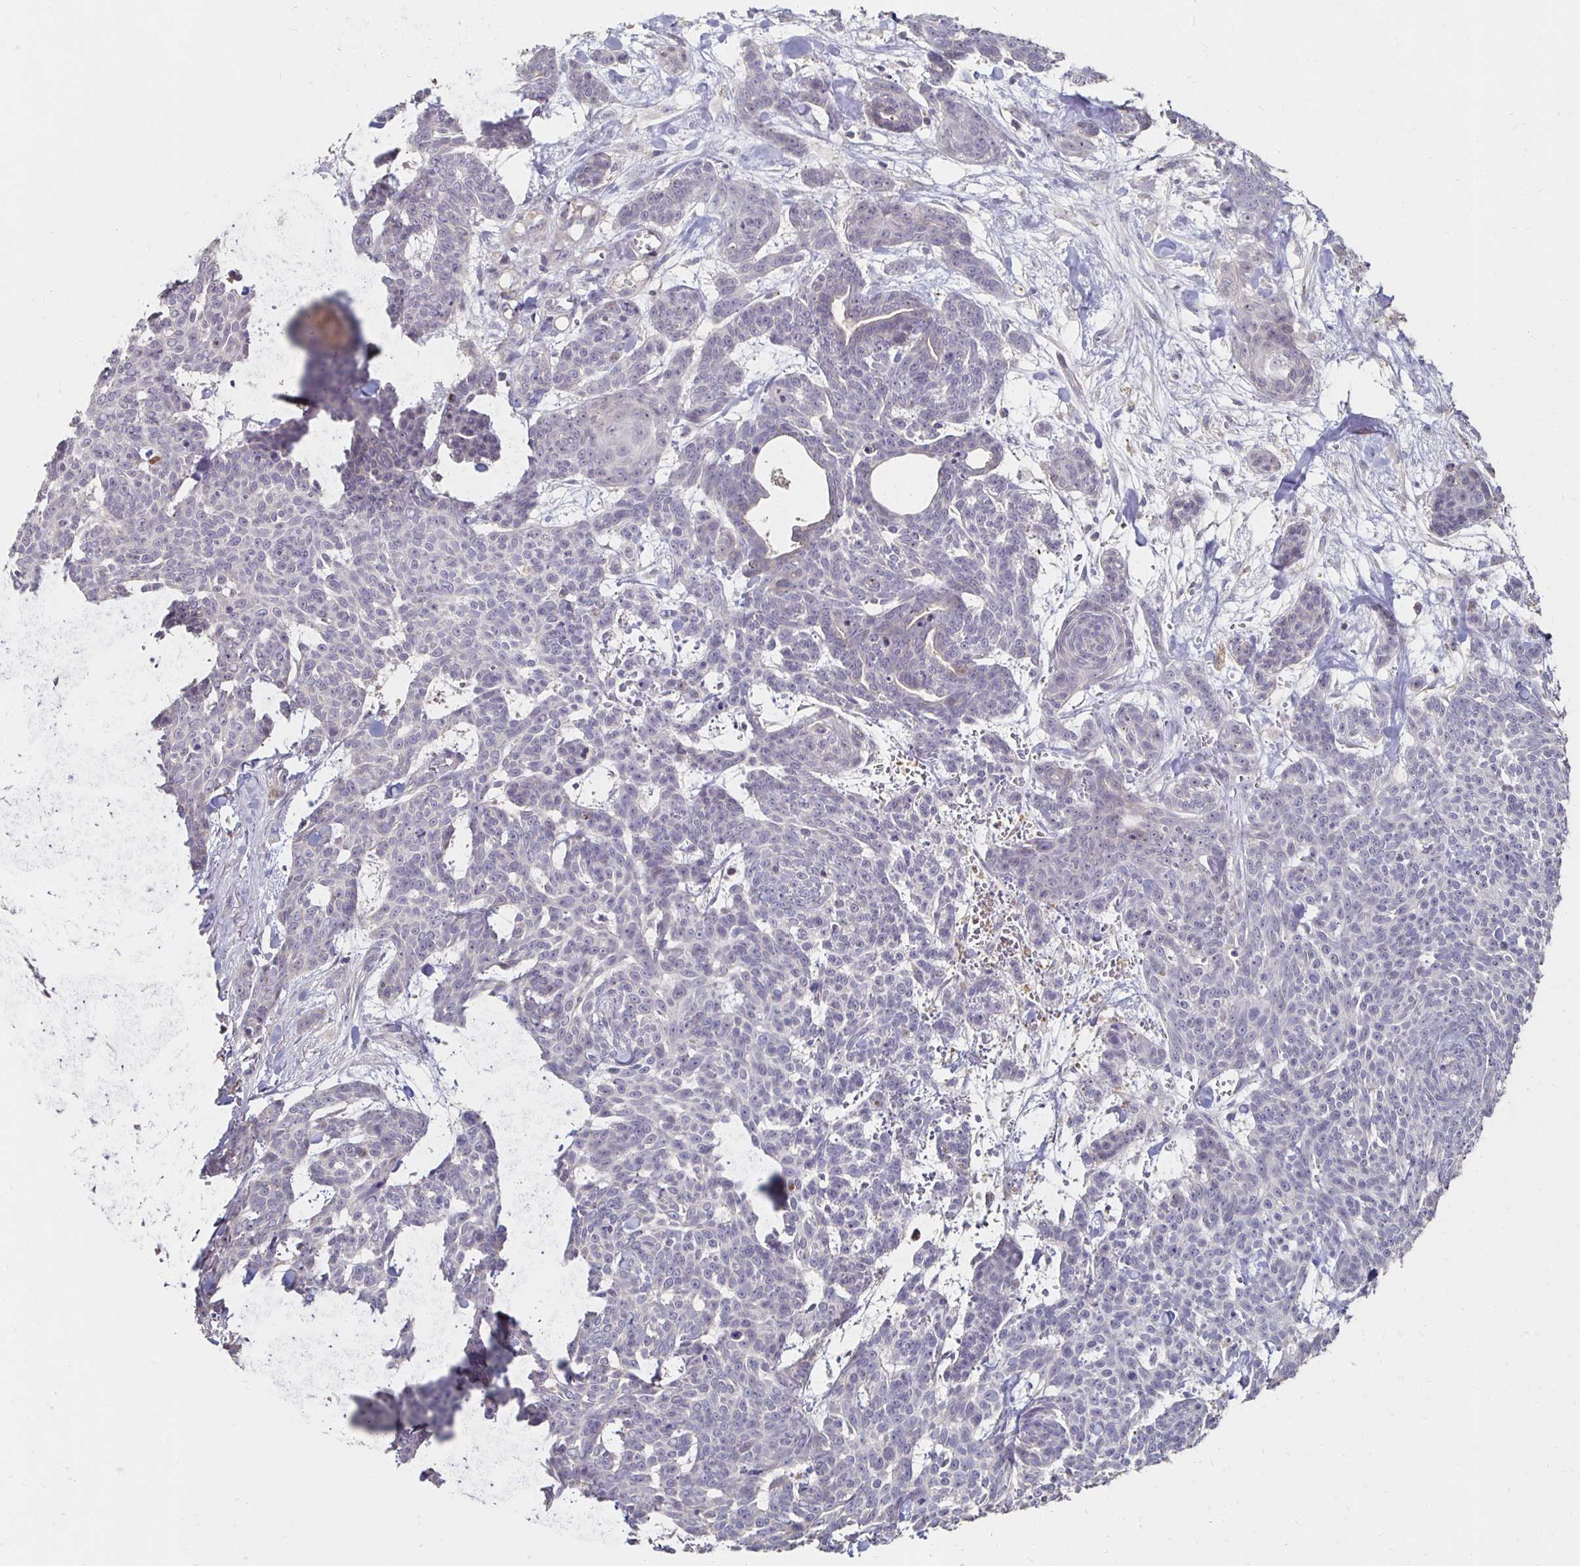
{"staining": {"intensity": "negative", "quantity": "none", "location": "none"}, "tissue": "skin cancer", "cell_type": "Tumor cells", "image_type": "cancer", "snomed": [{"axis": "morphology", "description": "Basal cell carcinoma"}, {"axis": "topography", "description": "Skin"}], "caption": "Protein analysis of basal cell carcinoma (skin) demonstrates no significant expression in tumor cells.", "gene": "ZNF727", "patient": {"sex": "female", "age": 93}}